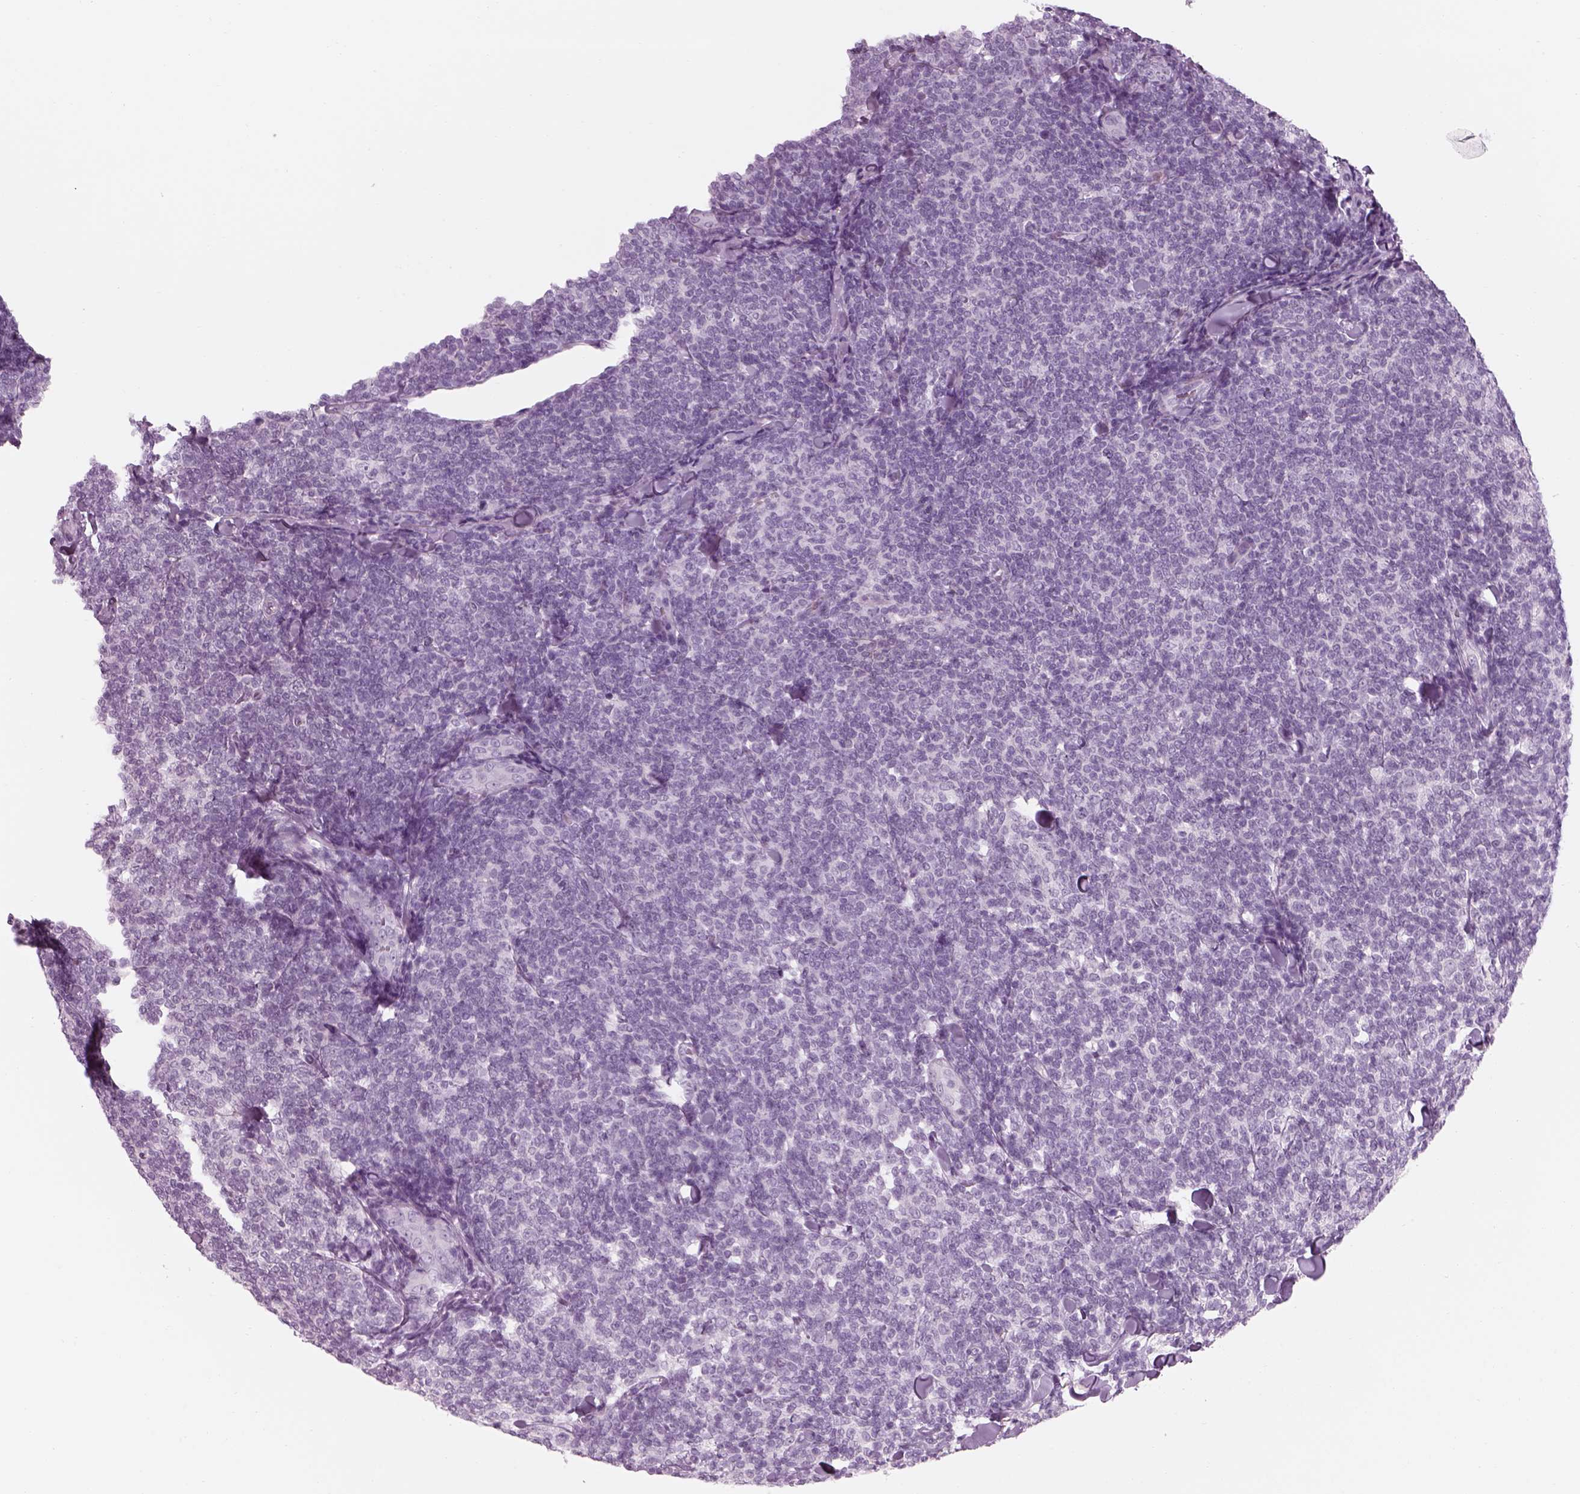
{"staining": {"intensity": "negative", "quantity": "none", "location": "none"}, "tissue": "lymphoma", "cell_type": "Tumor cells", "image_type": "cancer", "snomed": [{"axis": "morphology", "description": "Malignant lymphoma, non-Hodgkin's type, Low grade"}, {"axis": "topography", "description": "Lymph node"}], "caption": "IHC histopathology image of lymphoma stained for a protein (brown), which reveals no positivity in tumor cells.", "gene": "GAS2L2", "patient": {"sex": "female", "age": 56}}